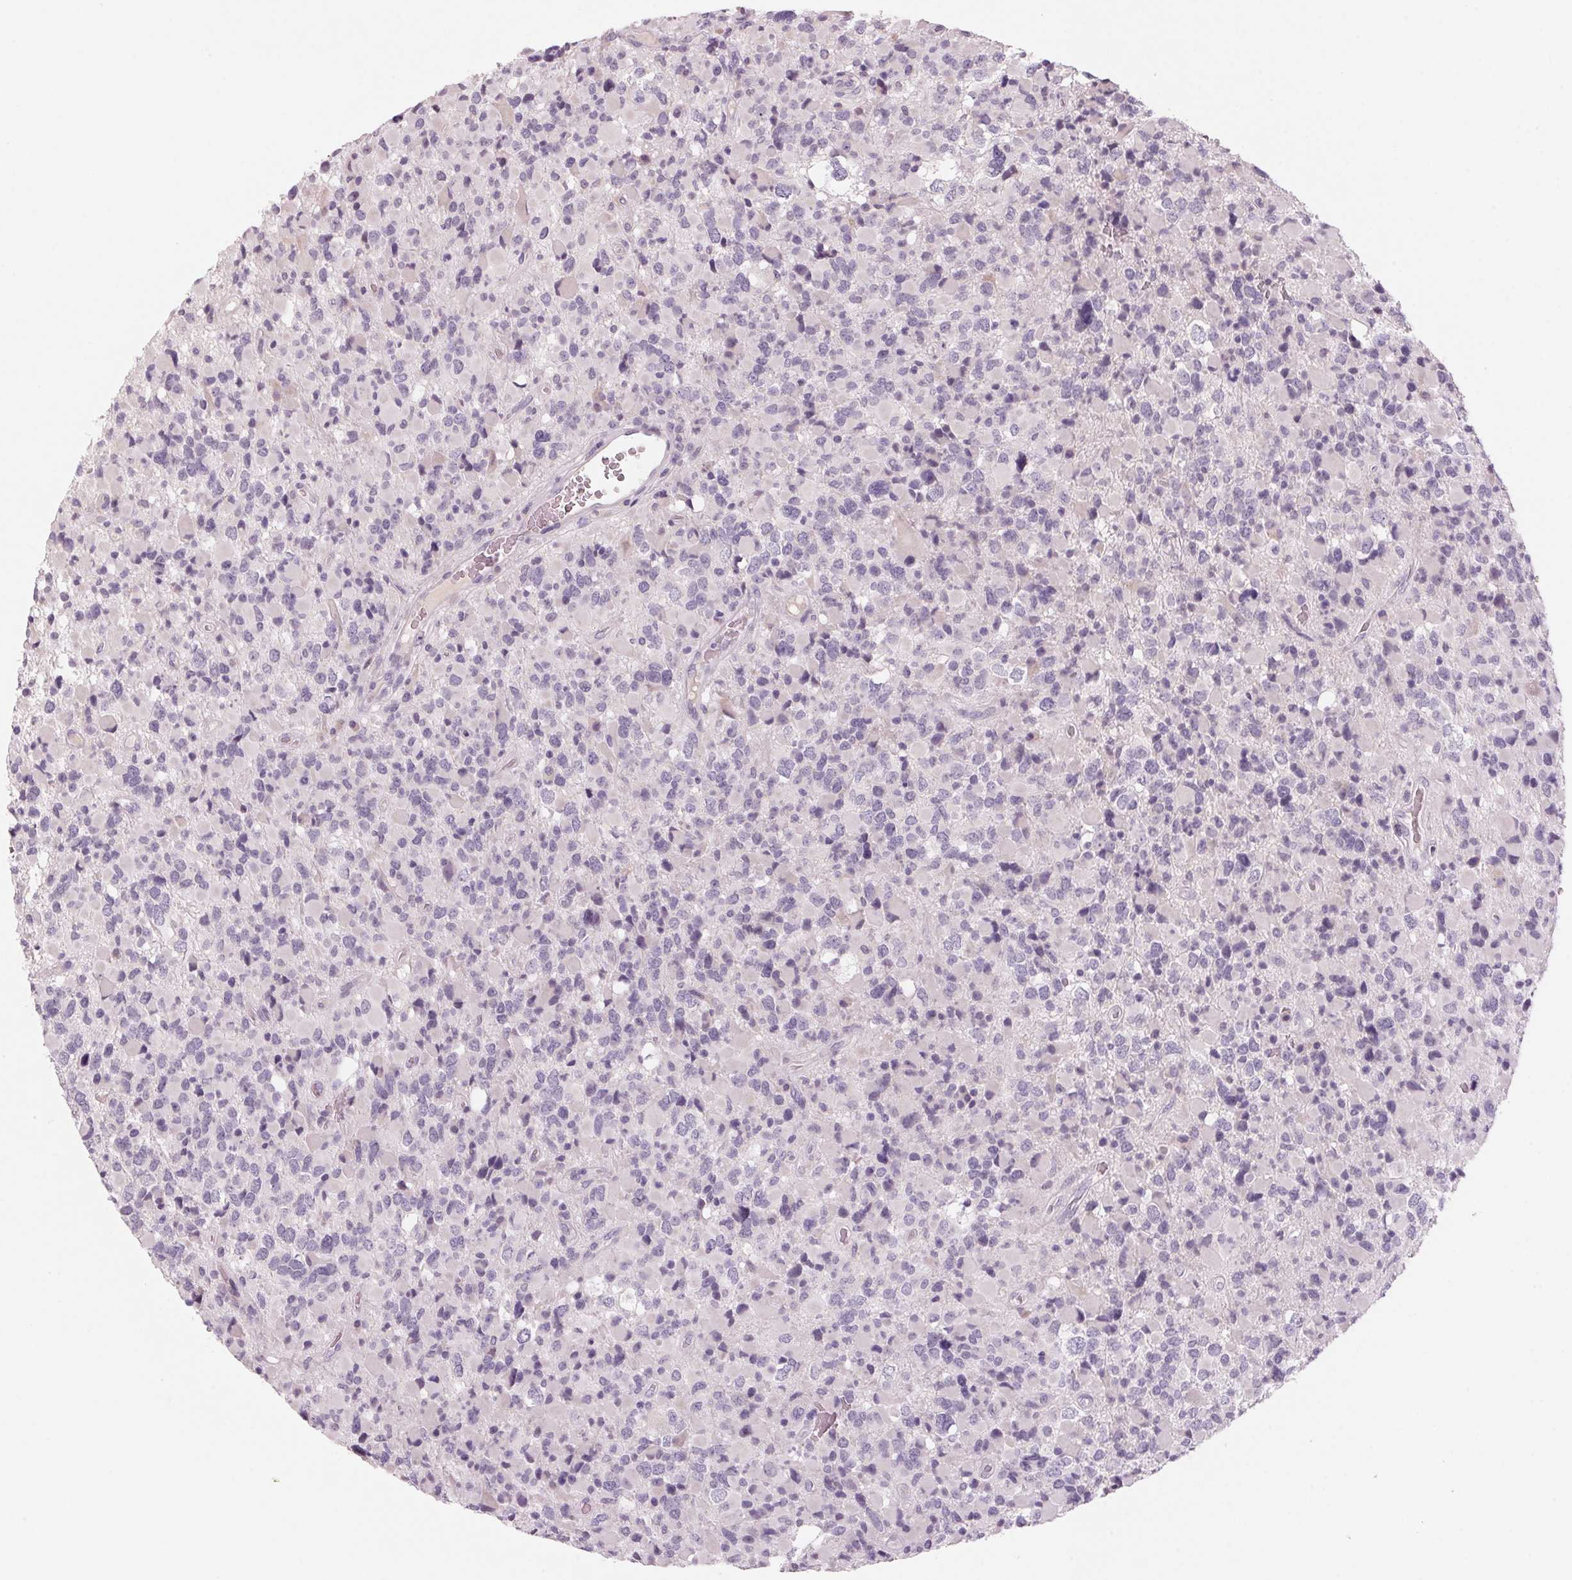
{"staining": {"intensity": "negative", "quantity": "none", "location": "none"}, "tissue": "glioma", "cell_type": "Tumor cells", "image_type": "cancer", "snomed": [{"axis": "morphology", "description": "Glioma, malignant, High grade"}, {"axis": "topography", "description": "Brain"}], "caption": "Immunohistochemistry (IHC) micrograph of neoplastic tissue: human glioma stained with DAB displays no significant protein expression in tumor cells. Brightfield microscopy of immunohistochemistry (IHC) stained with DAB (brown) and hematoxylin (blue), captured at high magnification.", "gene": "ADAM20", "patient": {"sex": "female", "age": 40}}